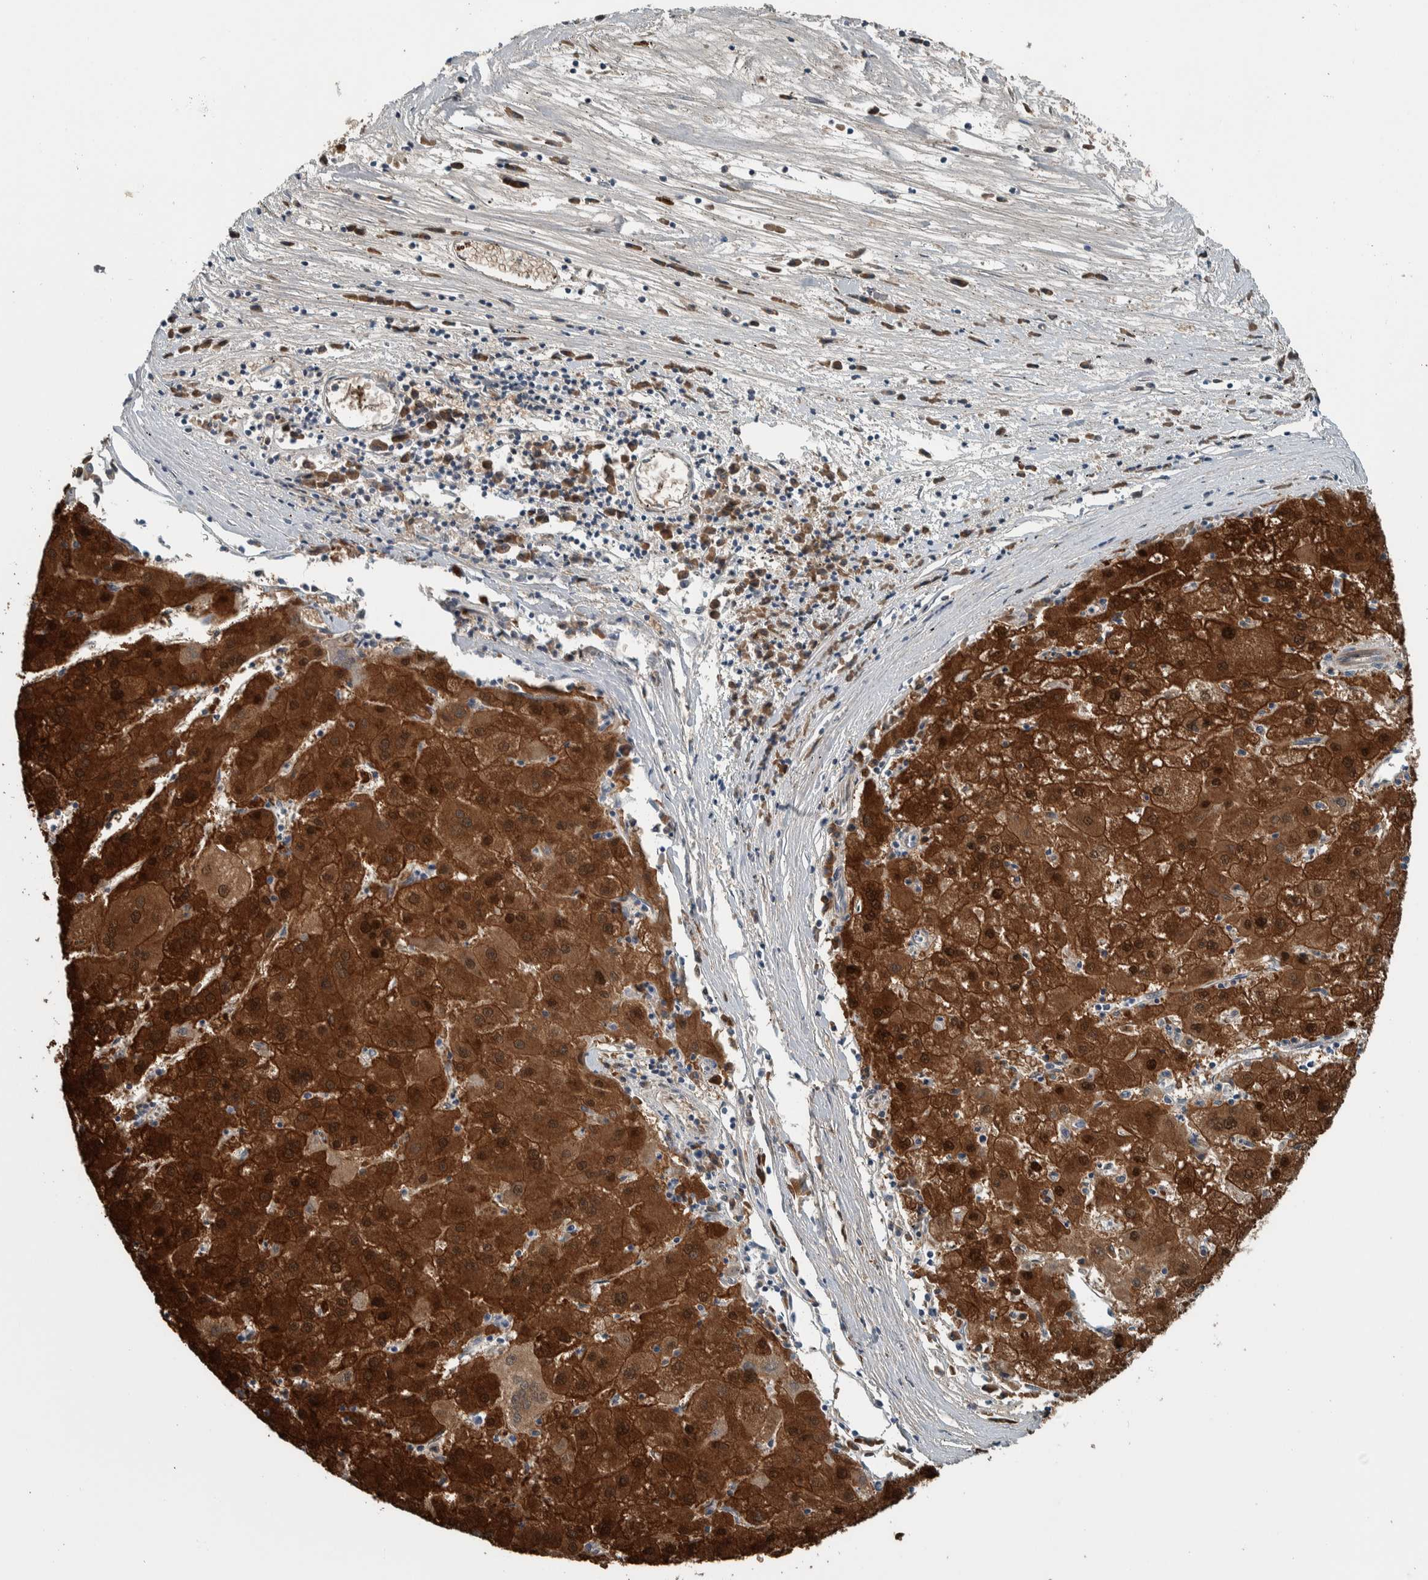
{"staining": {"intensity": "moderate", "quantity": ">75%", "location": "cytoplasmic/membranous,nuclear"}, "tissue": "liver cancer", "cell_type": "Tumor cells", "image_type": "cancer", "snomed": [{"axis": "morphology", "description": "Carcinoma, Hepatocellular, NOS"}, {"axis": "topography", "description": "Liver"}], "caption": "The micrograph shows staining of liver cancer, revealing moderate cytoplasmic/membranous and nuclear protein positivity (brown color) within tumor cells. The protein of interest is stained brown, and the nuclei are stained in blue (DAB IHC with brightfield microscopy, high magnification).", "gene": "ALAD", "patient": {"sex": "male", "age": 72}}